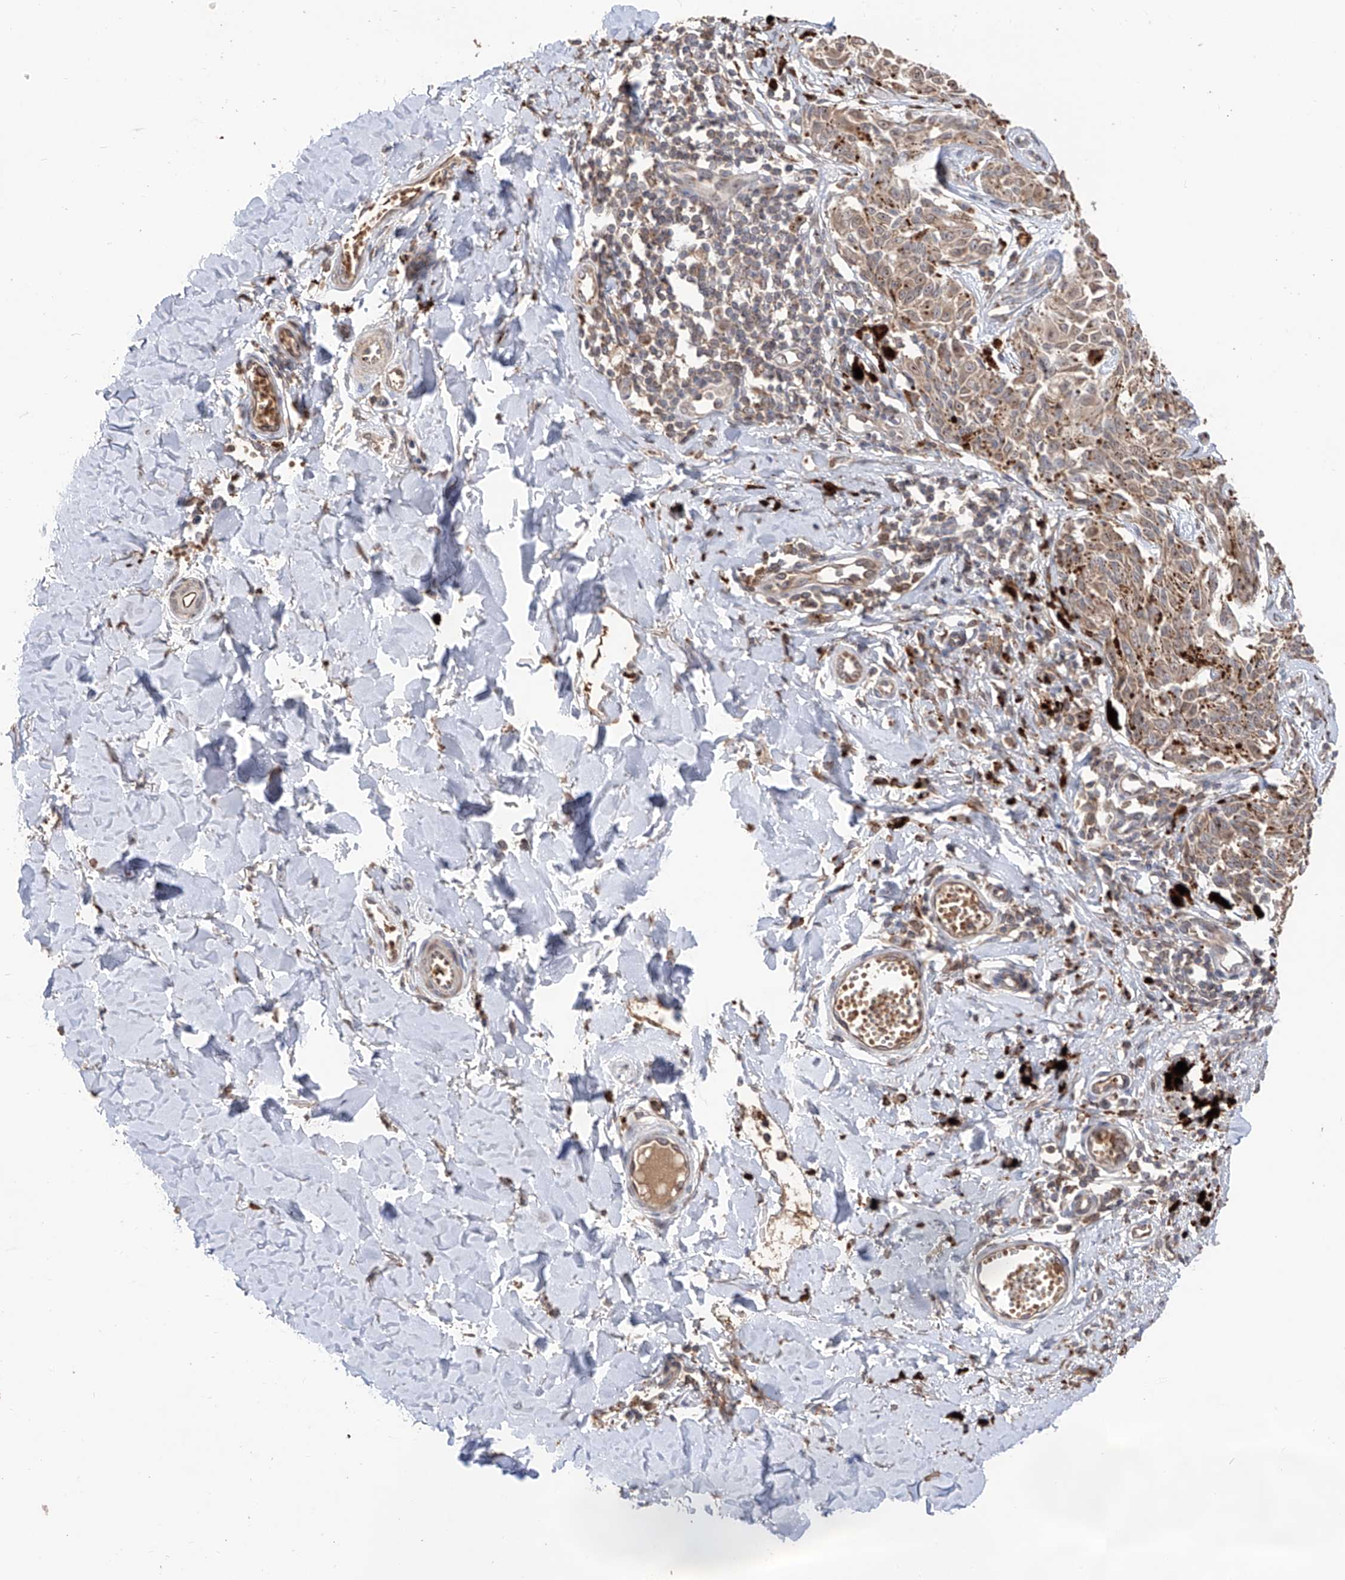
{"staining": {"intensity": "weak", "quantity": ">75%", "location": "cytoplasmic/membranous"}, "tissue": "melanoma", "cell_type": "Tumor cells", "image_type": "cancer", "snomed": [{"axis": "morphology", "description": "Malignant melanoma, NOS"}, {"axis": "topography", "description": "Skin"}], "caption": "Protein staining reveals weak cytoplasmic/membranous expression in approximately >75% of tumor cells in melanoma. The staining is performed using DAB brown chromogen to label protein expression. The nuclei are counter-stained blue using hematoxylin.", "gene": "EDN1", "patient": {"sex": "male", "age": 53}}